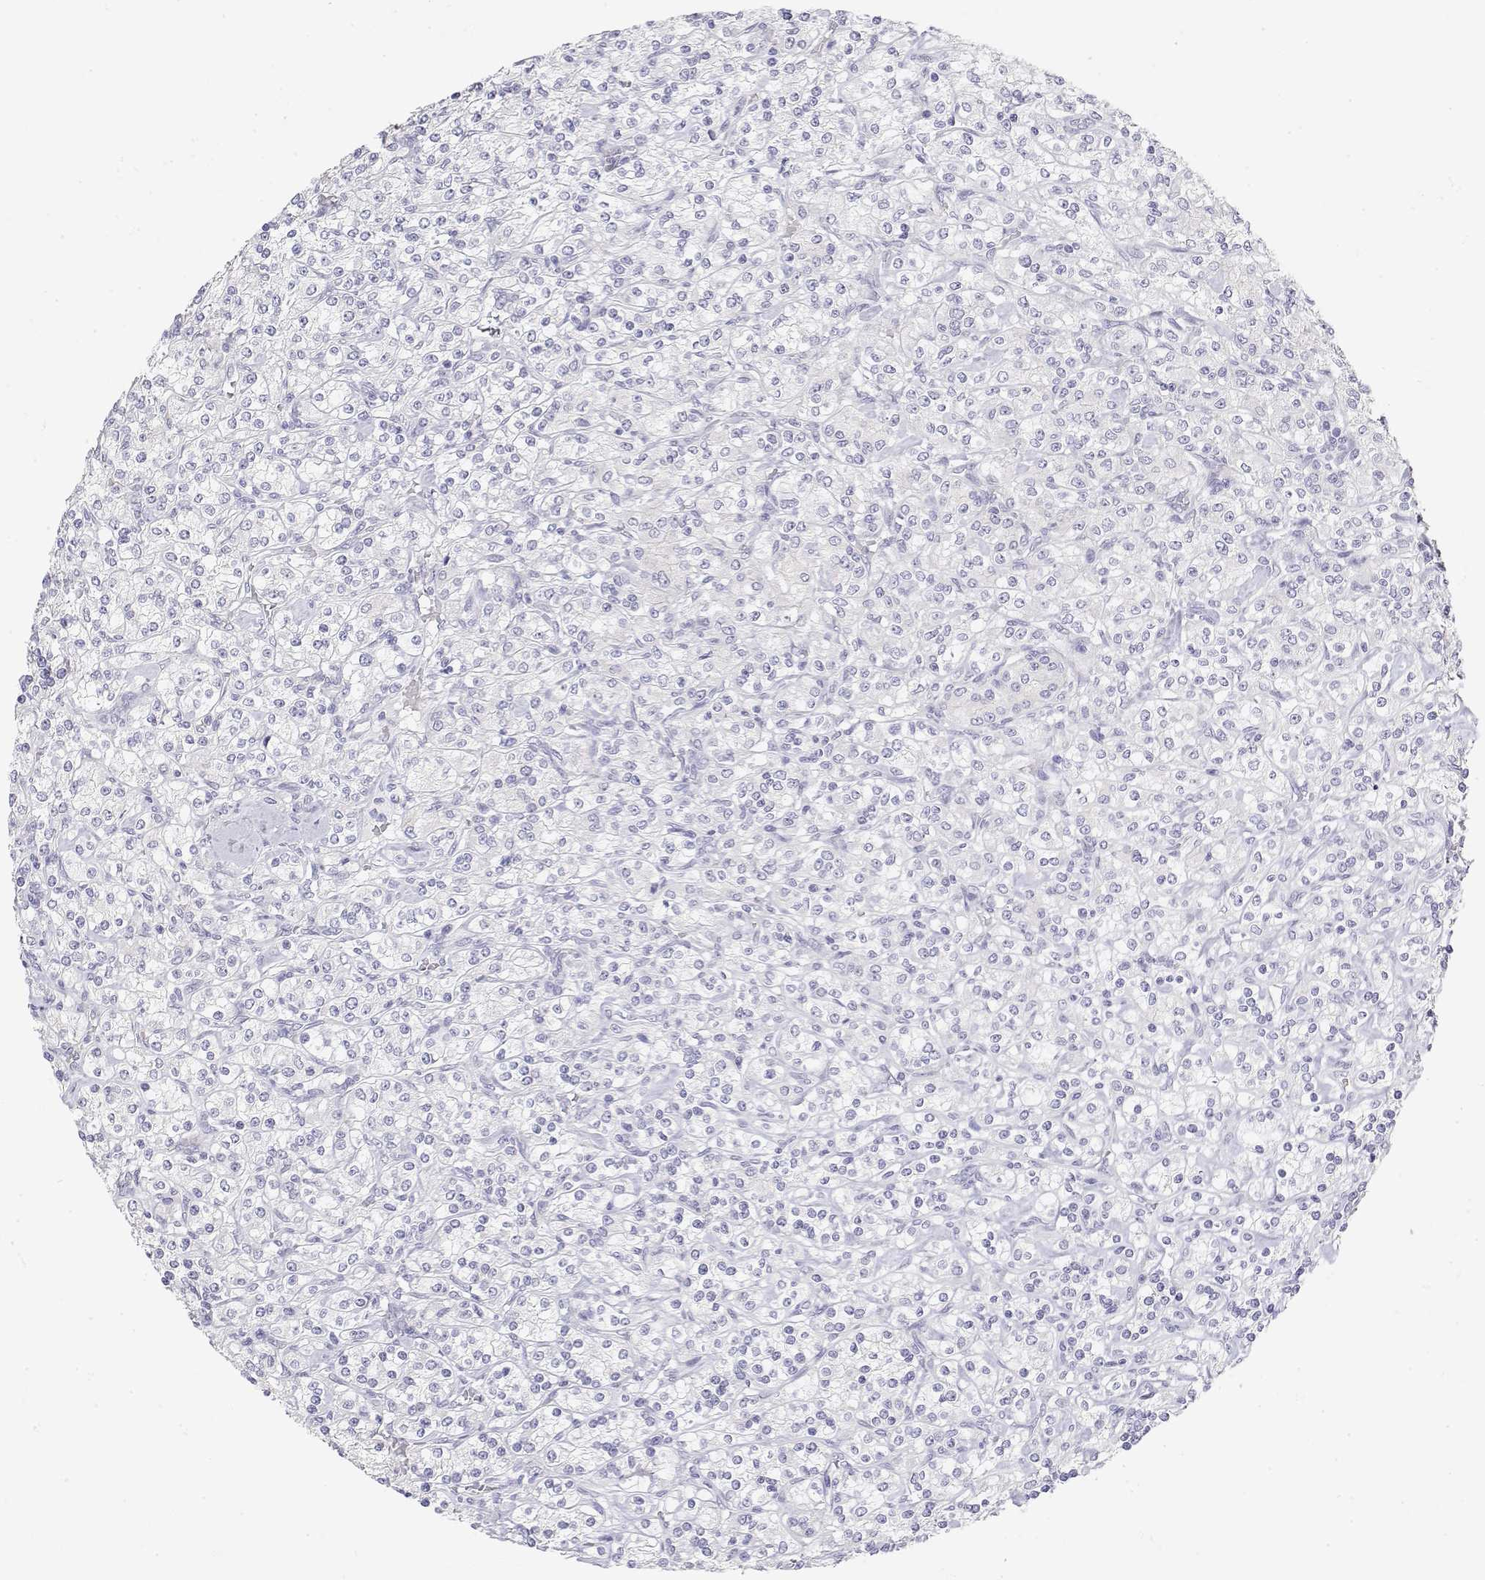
{"staining": {"intensity": "negative", "quantity": "none", "location": "none"}, "tissue": "renal cancer", "cell_type": "Tumor cells", "image_type": "cancer", "snomed": [{"axis": "morphology", "description": "Adenocarcinoma, NOS"}, {"axis": "topography", "description": "Kidney"}], "caption": "Tumor cells show no significant protein staining in renal adenocarcinoma.", "gene": "MISP", "patient": {"sex": "male", "age": 77}}